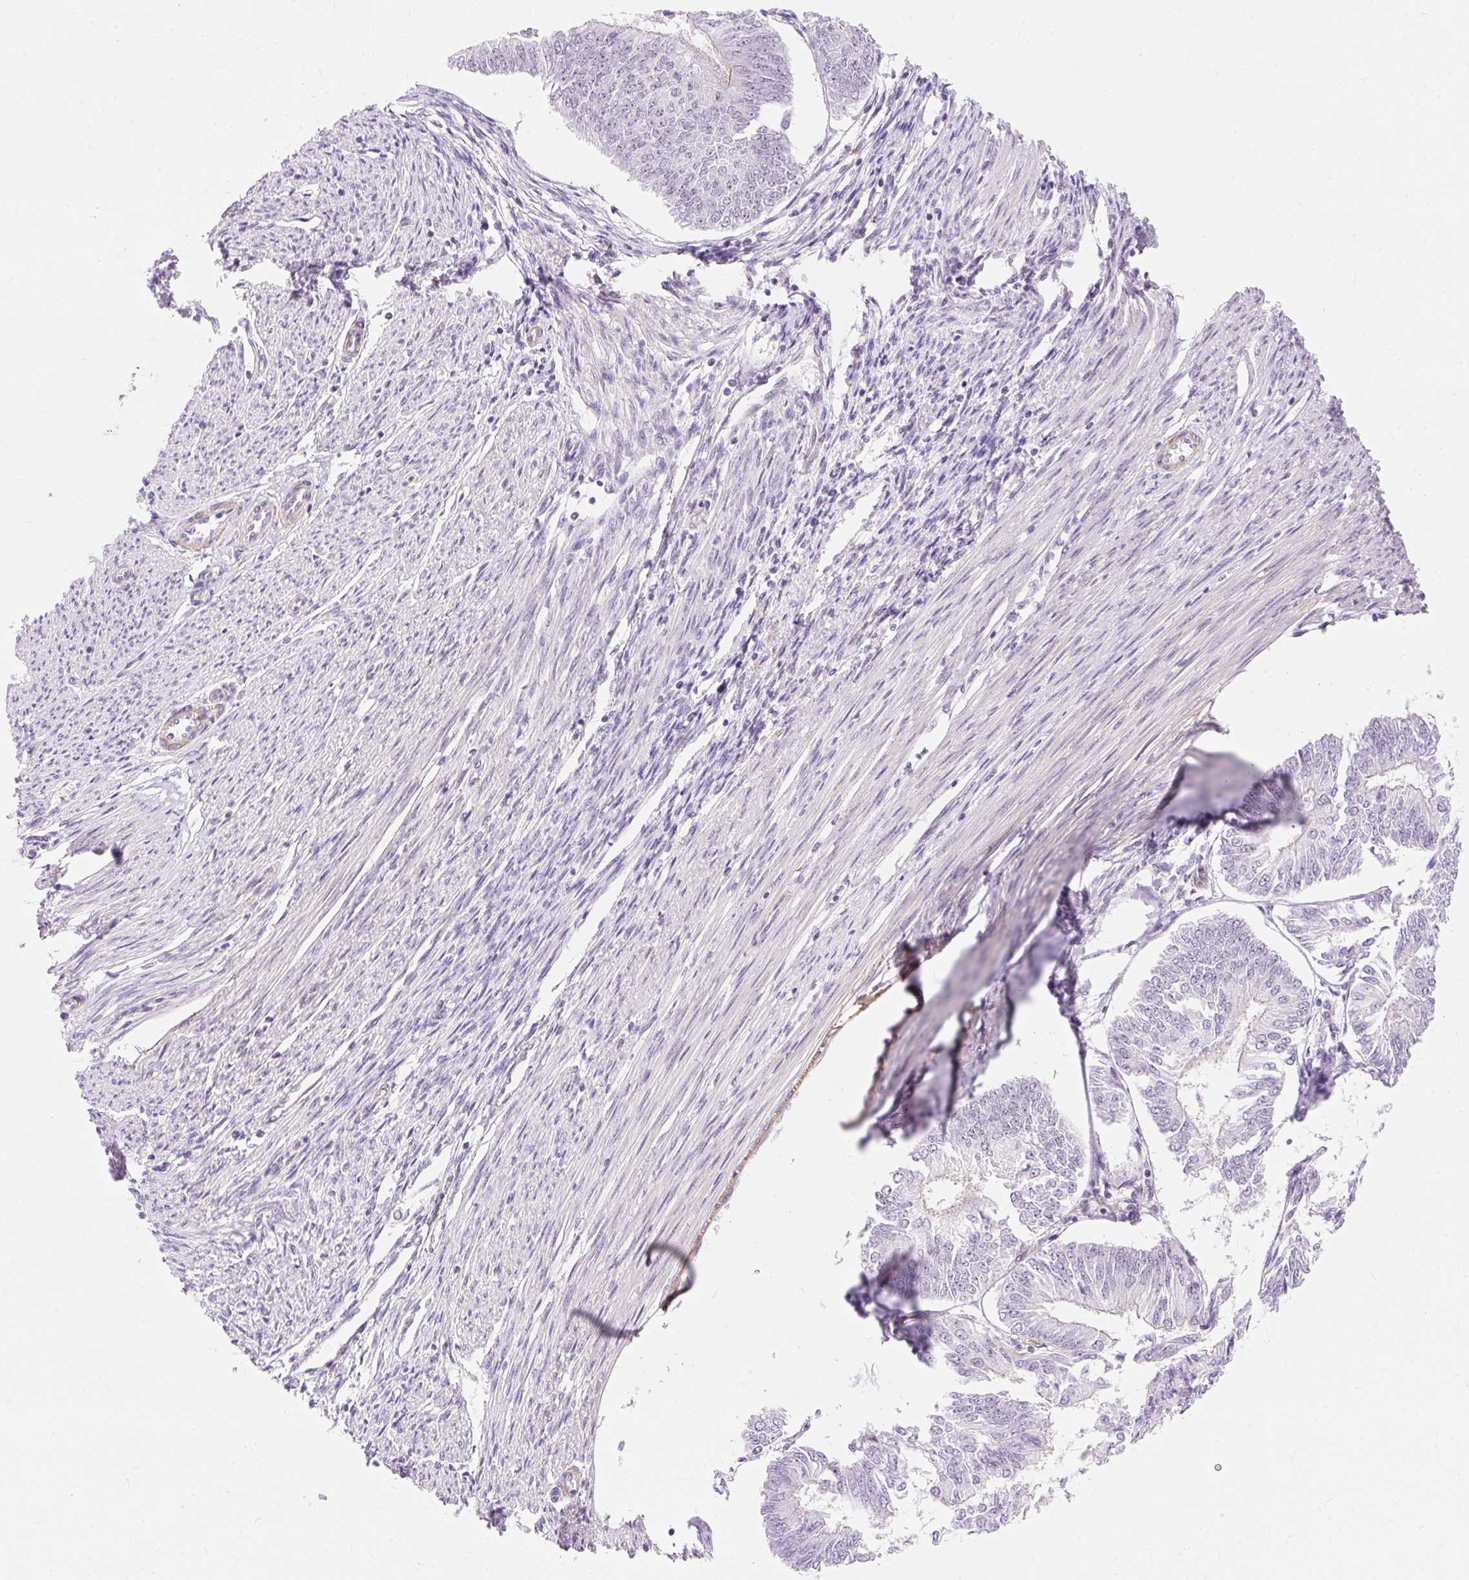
{"staining": {"intensity": "negative", "quantity": "none", "location": "none"}, "tissue": "endometrial cancer", "cell_type": "Tumor cells", "image_type": "cancer", "snomed": [{"axis": "morphology", "description": "Adenocarcinoma, NOS"}, {"axis": "topography", "description": "Endometrium"}], "caption": "Tumor cells show no significant protein expression in endometrial cancer (adenocarcinoma).", "gene": "OBP2A", "patient": {"sex": "female", "age": 58}}